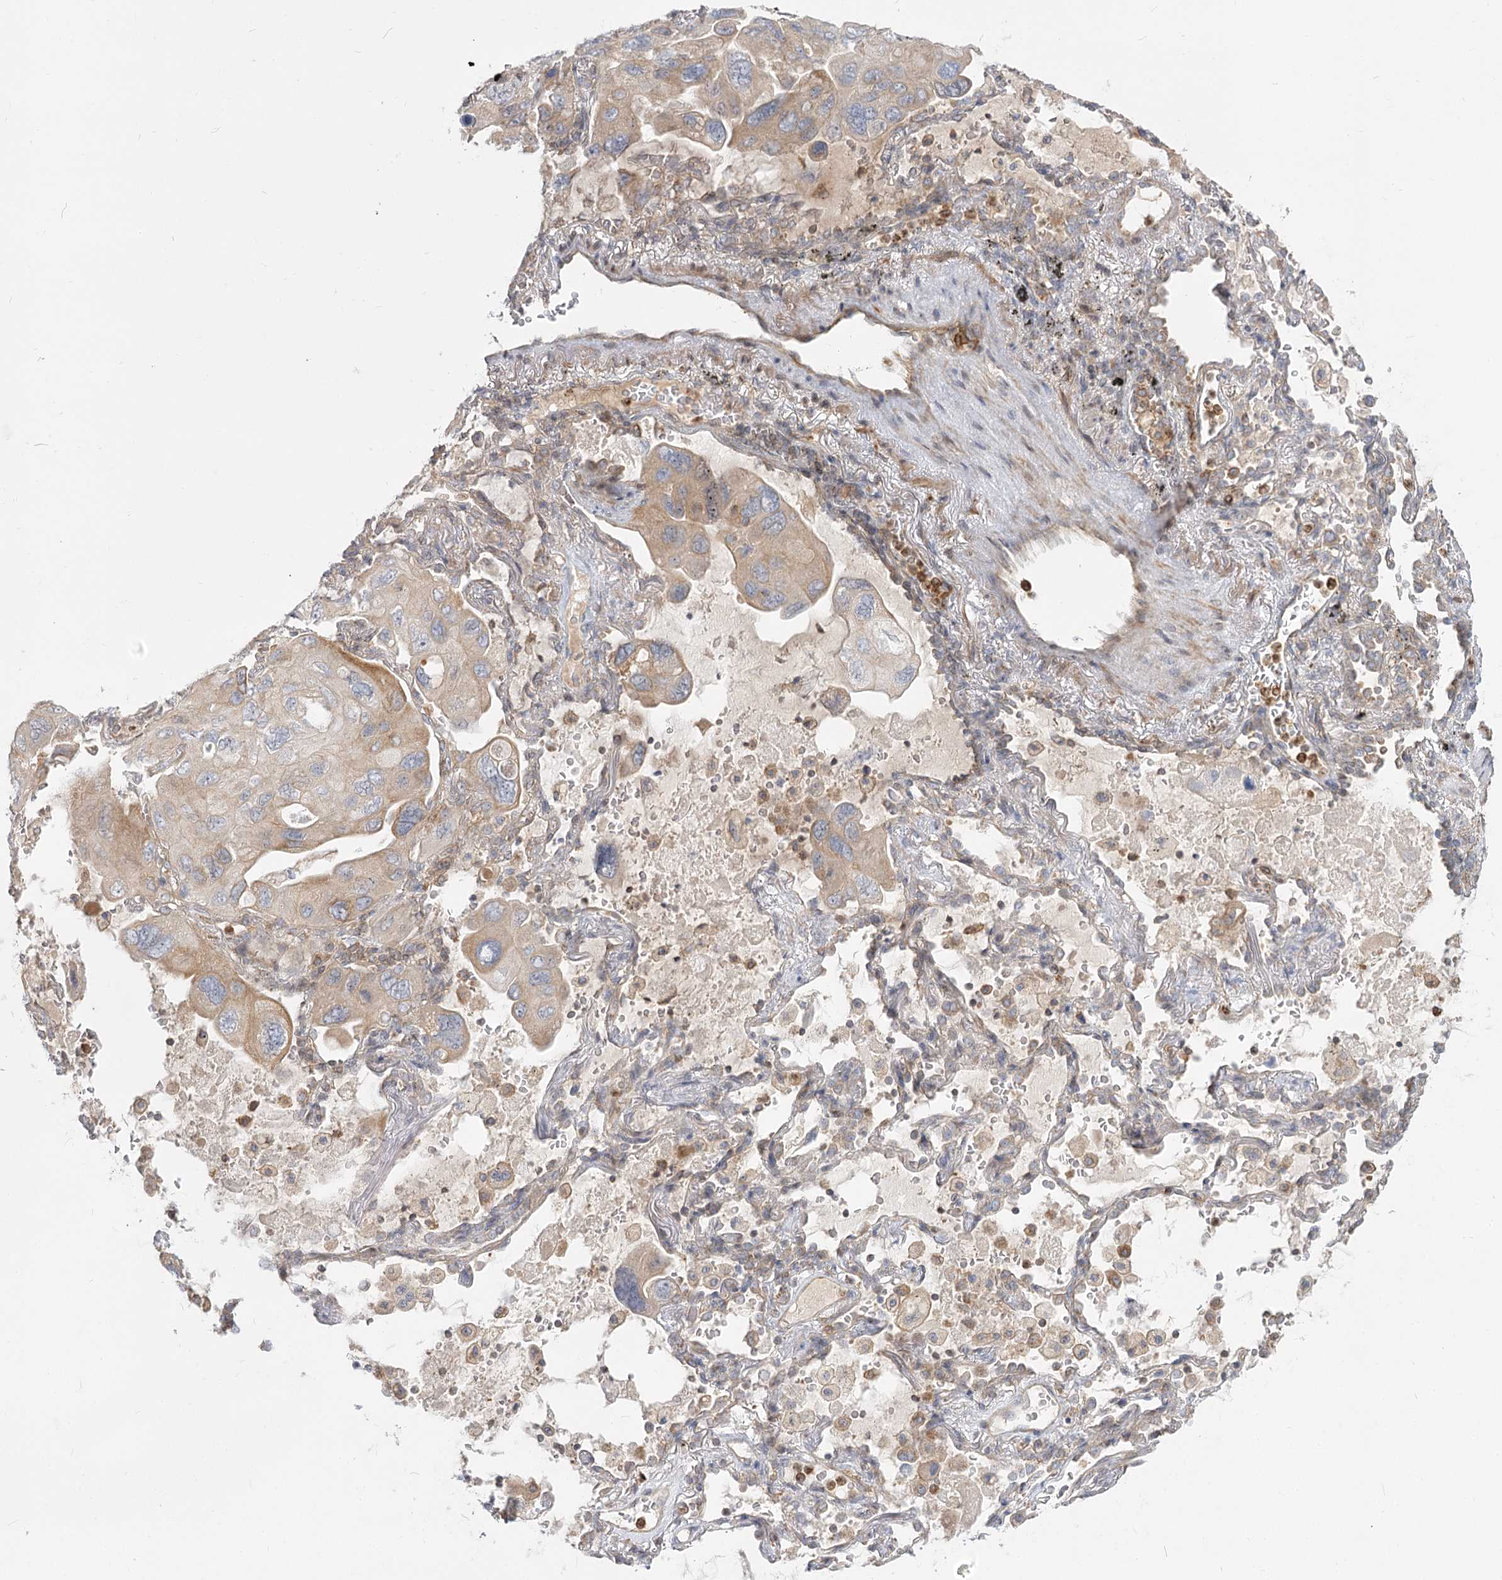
{"staining": {"intensity": "weak", "quantity": "25%-75%", "location": "cytoplasmic/membranous"}, "tissue": "lung cancer", "cell_type": "Tumor cells", "image_type": "cancer", "snomed": [{"axis": "morphology", "description": "Squamous cell carcinoma, NOS"}, {"axis": "topography", "description": "Lung"}], "caption": "Brown immunohistochemical staining in squamous cell carcinoma (lung) shows weak cytoplasmic/membranous expression in approximately 25%-75% of tumor cells. The staining is performed using DAB (3,3'-diaminobenzidine) brown chromogen to label protein expression. The nuclei are counter-stained blue using hematoxylin.", "gene": "MTMR3", "patient": {"sex": "female", "age": 73}}